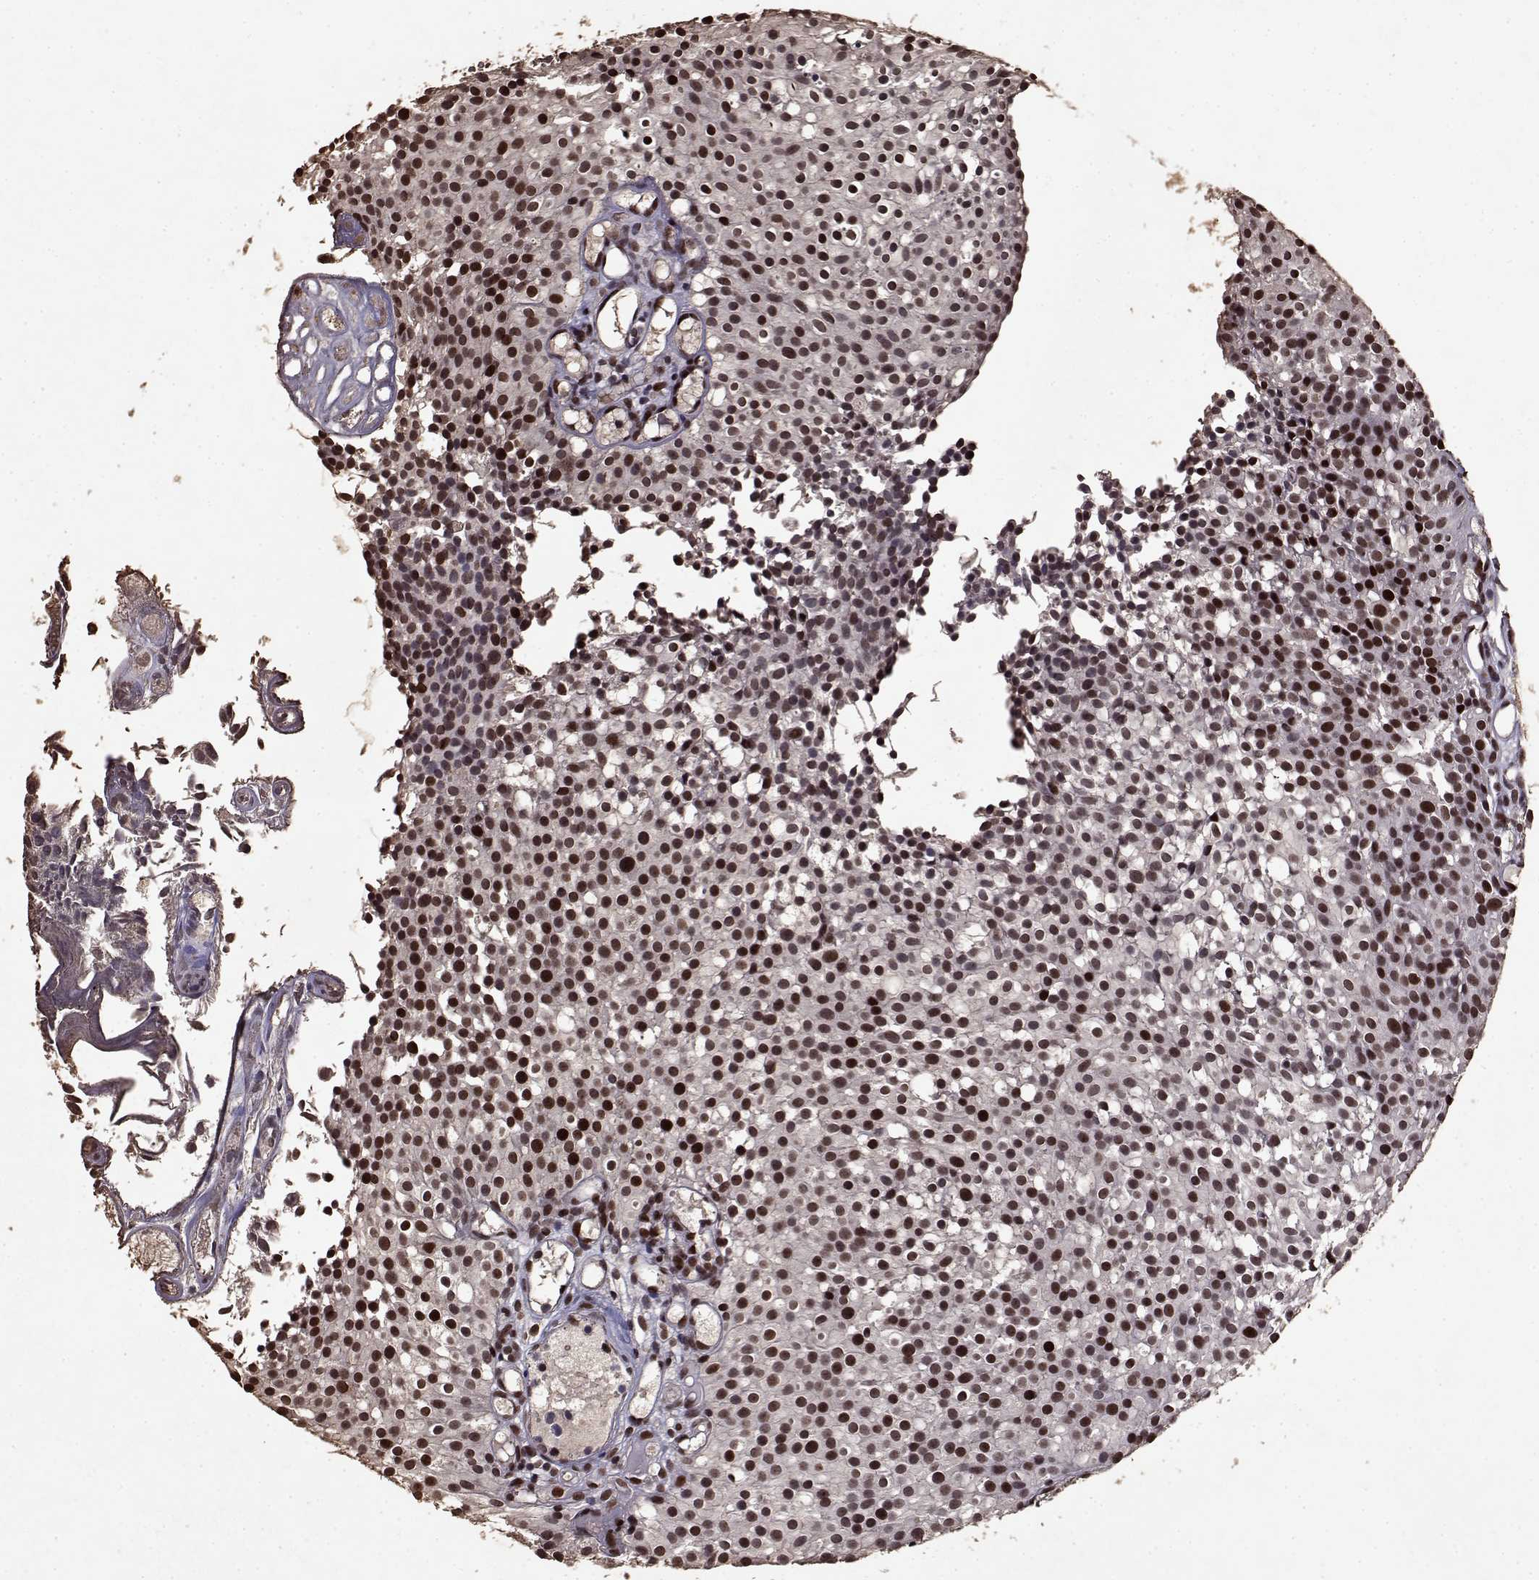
{"staining": {"intensity": "strong", "quantity": ">75%", "location": "nuclear"}, "tissue": "urothelial cancer", "cell_type": "Tumor cells", "image_type": "cancer", "snomed": [{"axis": "morphology", "description": "Urothelial carcinoma, Low grade"}, {"axis": "topography", "description": "Urinary bladder"}], "caption": "The image shows immunohistochemical staining of urothelial cancer. There is strong nuclear positivity is identified in about >75% of tumor cells.", "gene": "TOE1", "patient": {"sex": "male", "age": 63}}